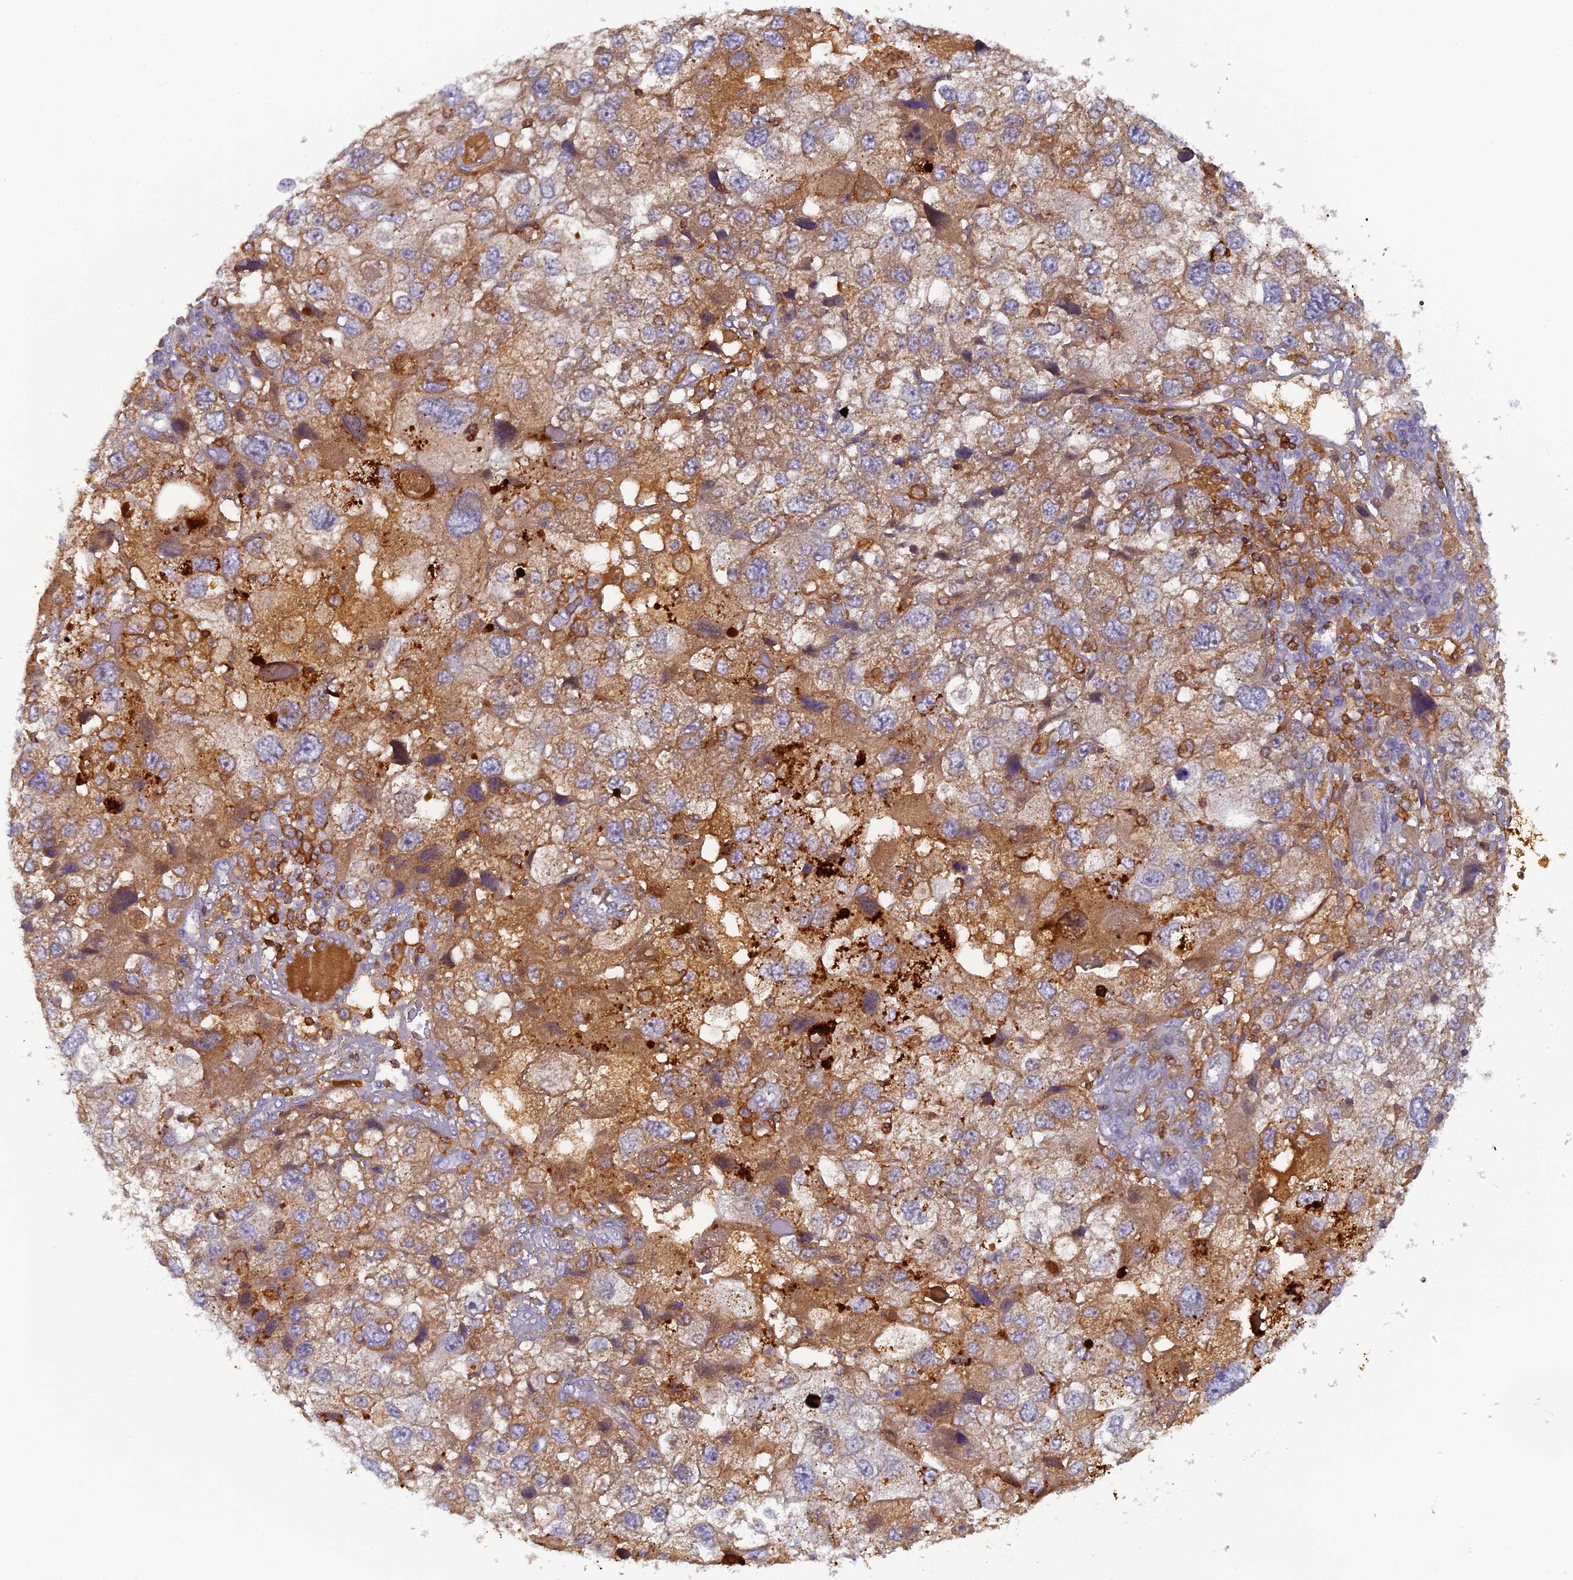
{"staining": {"intensity": "moderate", "quantity": "25%-75%", "location": "cytoplasmic/membranous"}, "tissue": "endometrial cancer", "cell_type": "Tumor cells", "image_type": "cancer", "snomed": [{"axis": "morphology", "description": "Adenocarcinoma, NOS"}, {"axis": "topography", "description": "Endometrium"}], "caption": "Protein expression by immunohistochemistry (IHC) exhibits moderate cytoplasmic/membranous positivity in approximately 25%-75% of tumor cells in adenocarcinoma (endometrial).", "gene": "FYB1", "patient": {"sex": "female", "age": 49}}